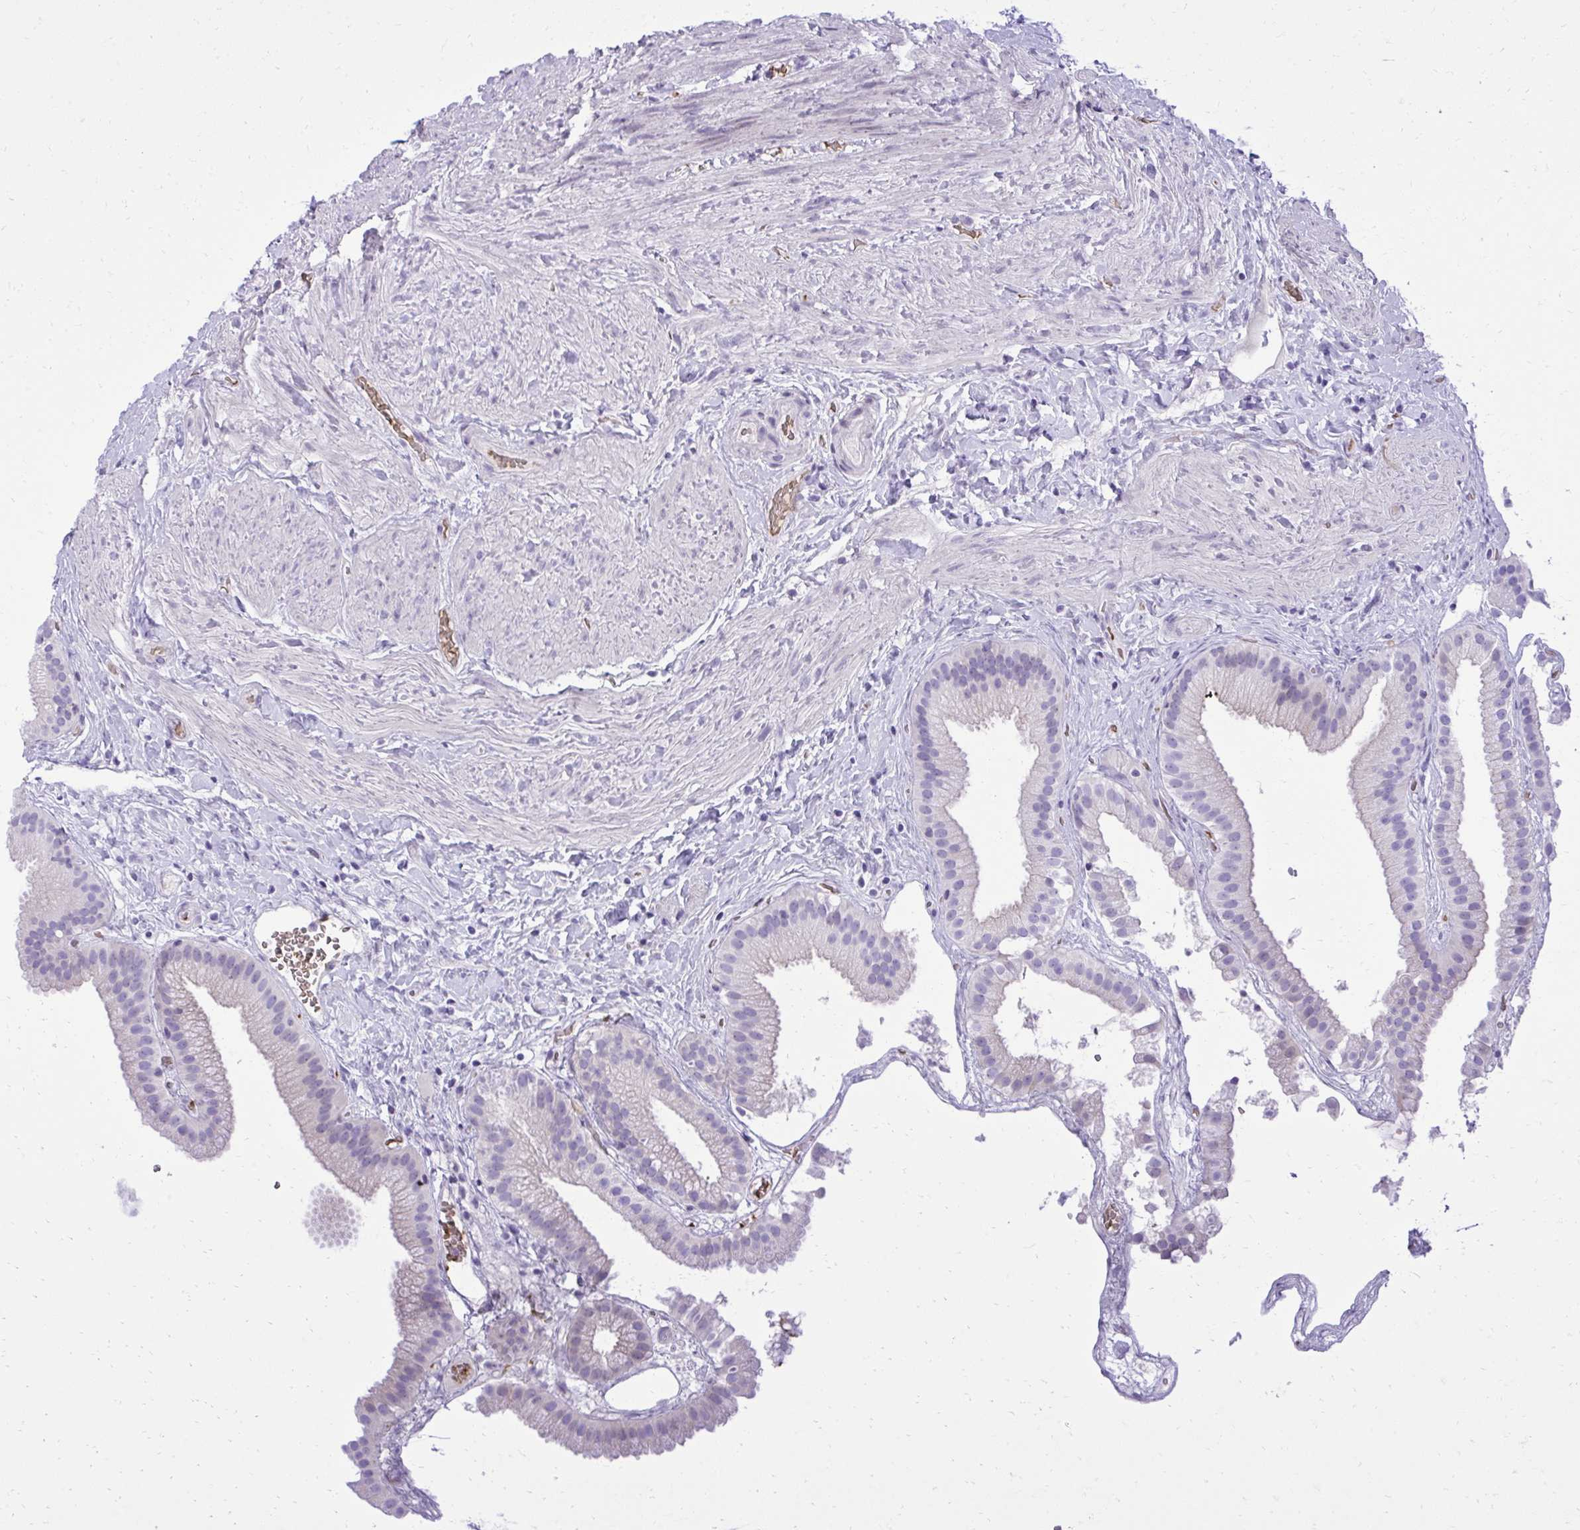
{"staining": {"intensity": "negative", "quantity": "none", "location": "none"}, "tissue": "gallbladder", "cell_type": "Glandular cells", "image_type": "normal", "snomed": [{"axis": "morphology", "description": "Normal tissue, NOS"}, {"axis": "topography", "description": "Gallbladder"}], "caption": "The micrograph exhibits no significant staining in glandular cells of gallbladder. (IHC, brightfield microscopy, high magnification).", "gene": "PITPNM3", "patient": {"sex": "female", "age": 63}}